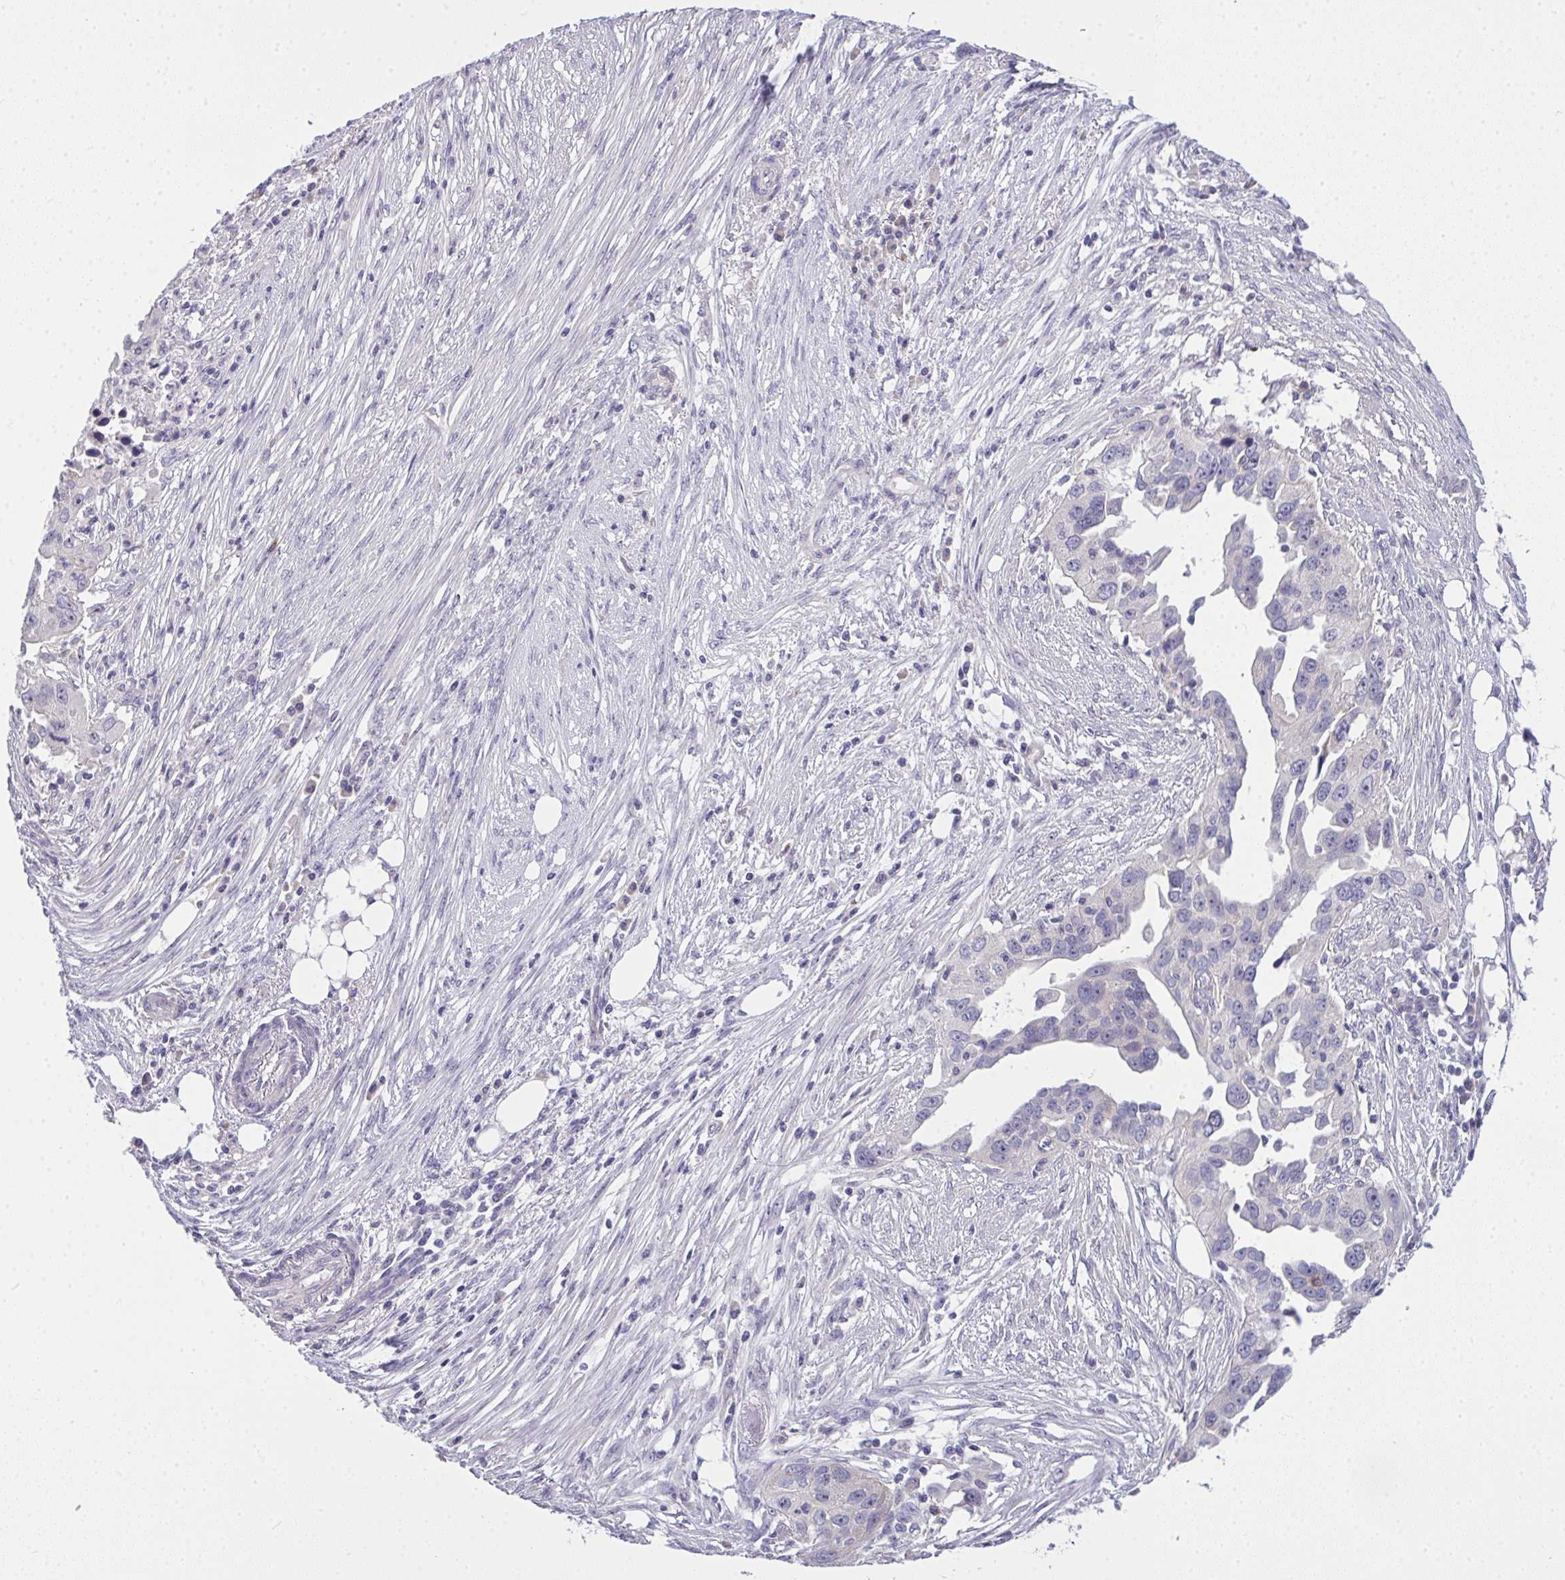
{"staining": {"intensity": "negative", "quantity": "none", "location": "none"}, "tissue": "ovarian cancer", "cell_type": "Tumor cells", "image_type": "cancer", "snomed": [{"axis": "morphology", "description": "Carcinoma, endometroid"}, {"axis": "morphology", "description": "Cystadenocarcinoma, serous, NOS"}, {"axis": "topography", "description": "Ovary"}], "caption": "A high-resolution micrograph shows IHC staining of ovarian cancer (endometroid carcinoma), which reveals no significant positivity in tumor cells.", "gene": "NT5C1A", "patient": {"sex": "female", "age": 45}}